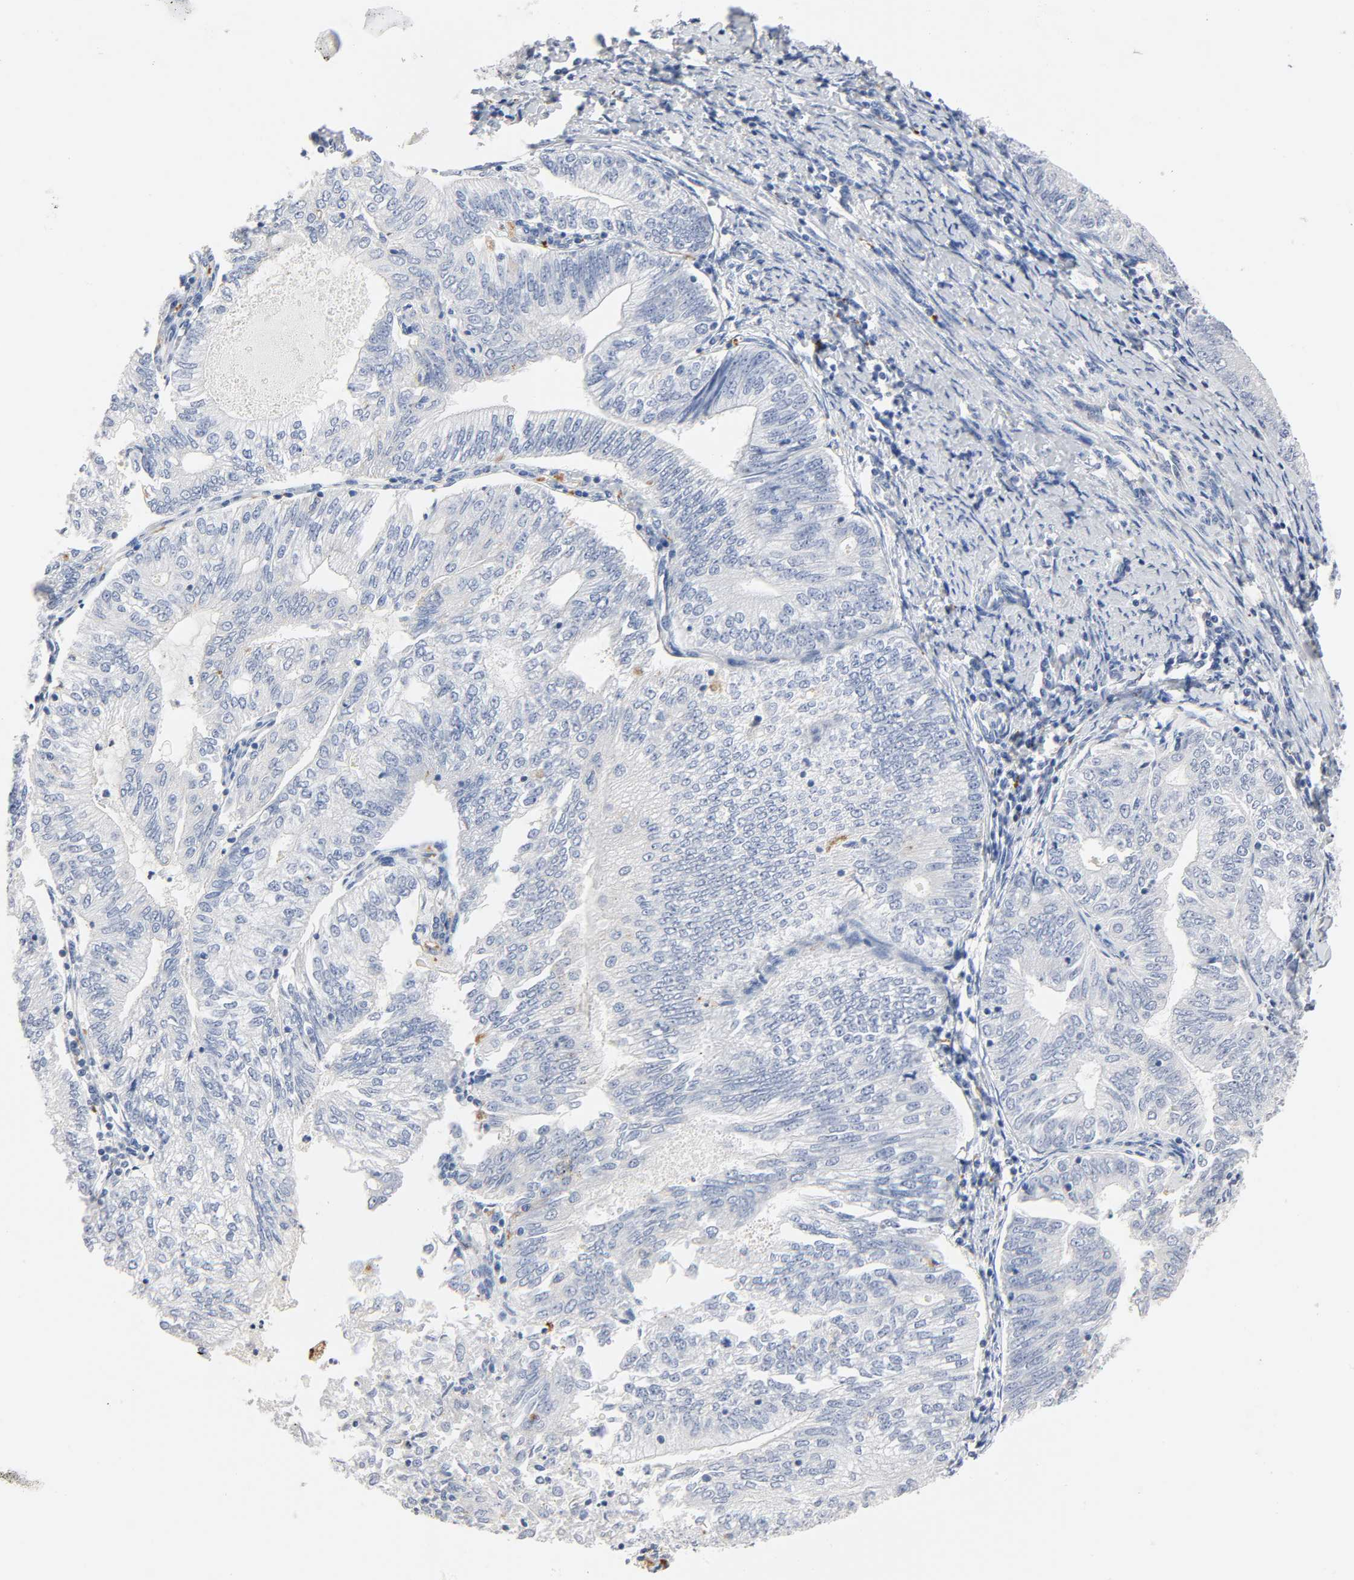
{"staining": {"intensity": "negative", "quantity": "none", "location": "none"}, "tissue": "endometrial cancer", "cell_type": "Tumor cells", "image_type": "cancer", "snomed": [{"axis": "morphology", "description": "Adenocarcinoma, NOS"}, {"axis": "topography", "description": "Endometrium"}], "caption": "Tumor cells show no significant protein positivity in endometrial cancer (adenocarcinoma).", "gene": "PLP1", "patient": {"sex": "female", "age": 69}}